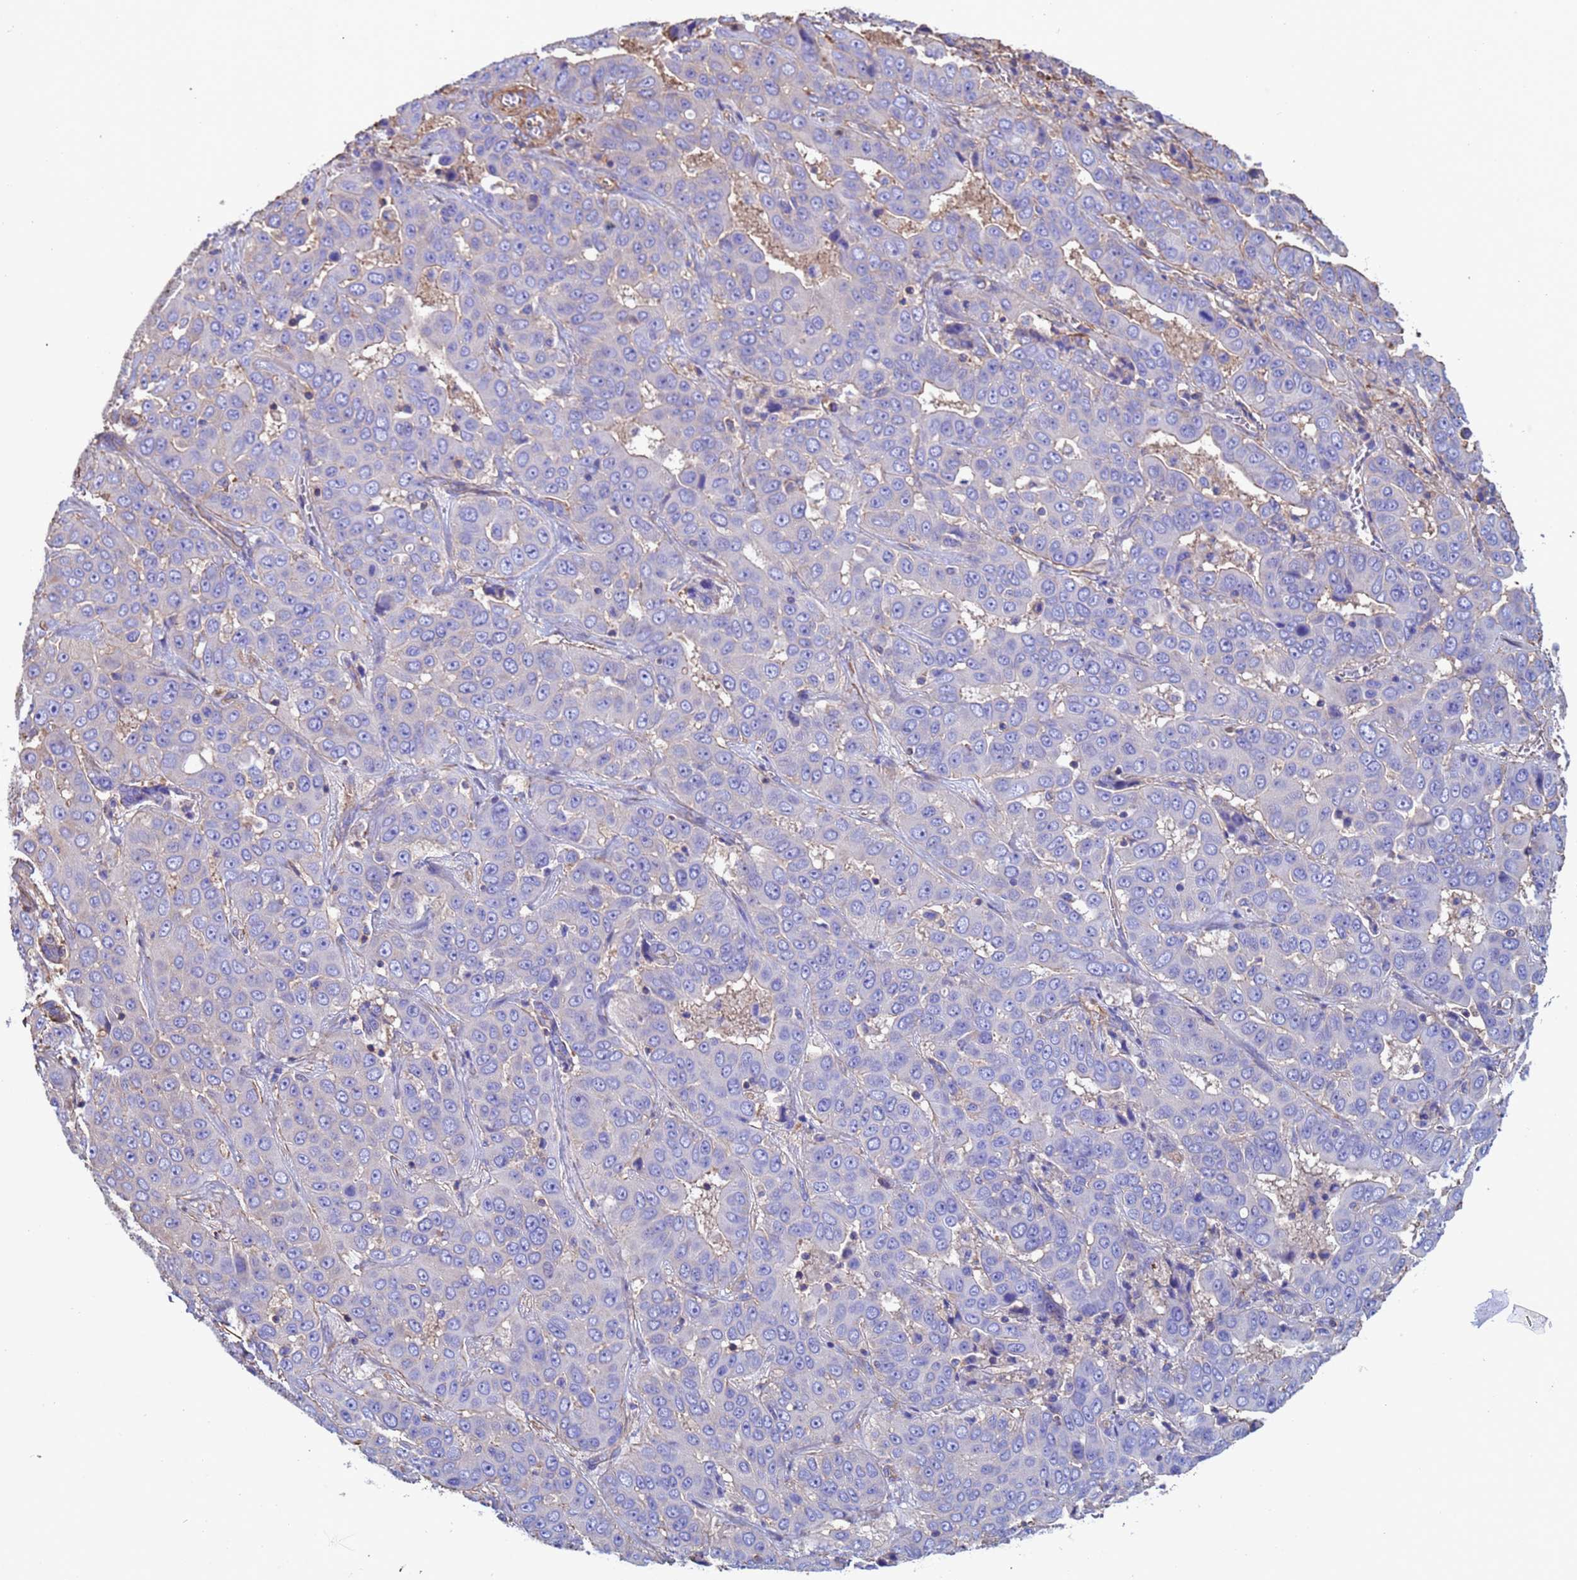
{"staining": {"intensity": "negative", "quantity": "none", "location": "none"}, "tissue": "liver cancer", "cell_type": "Tumor cells", "image_type": "cancer", "snomed": [{"axis": "morphology", "description": "Cholangiocarcinoma"}, {"axis": "topography", "description": "Liver"}], "caption": "The IHC photomicrograph has no significant positivity in tumor cells of liver cholangiocarcinoma tissue.", "gene": "MYL12A", "patient": {"sex": "female", "age": 52}}